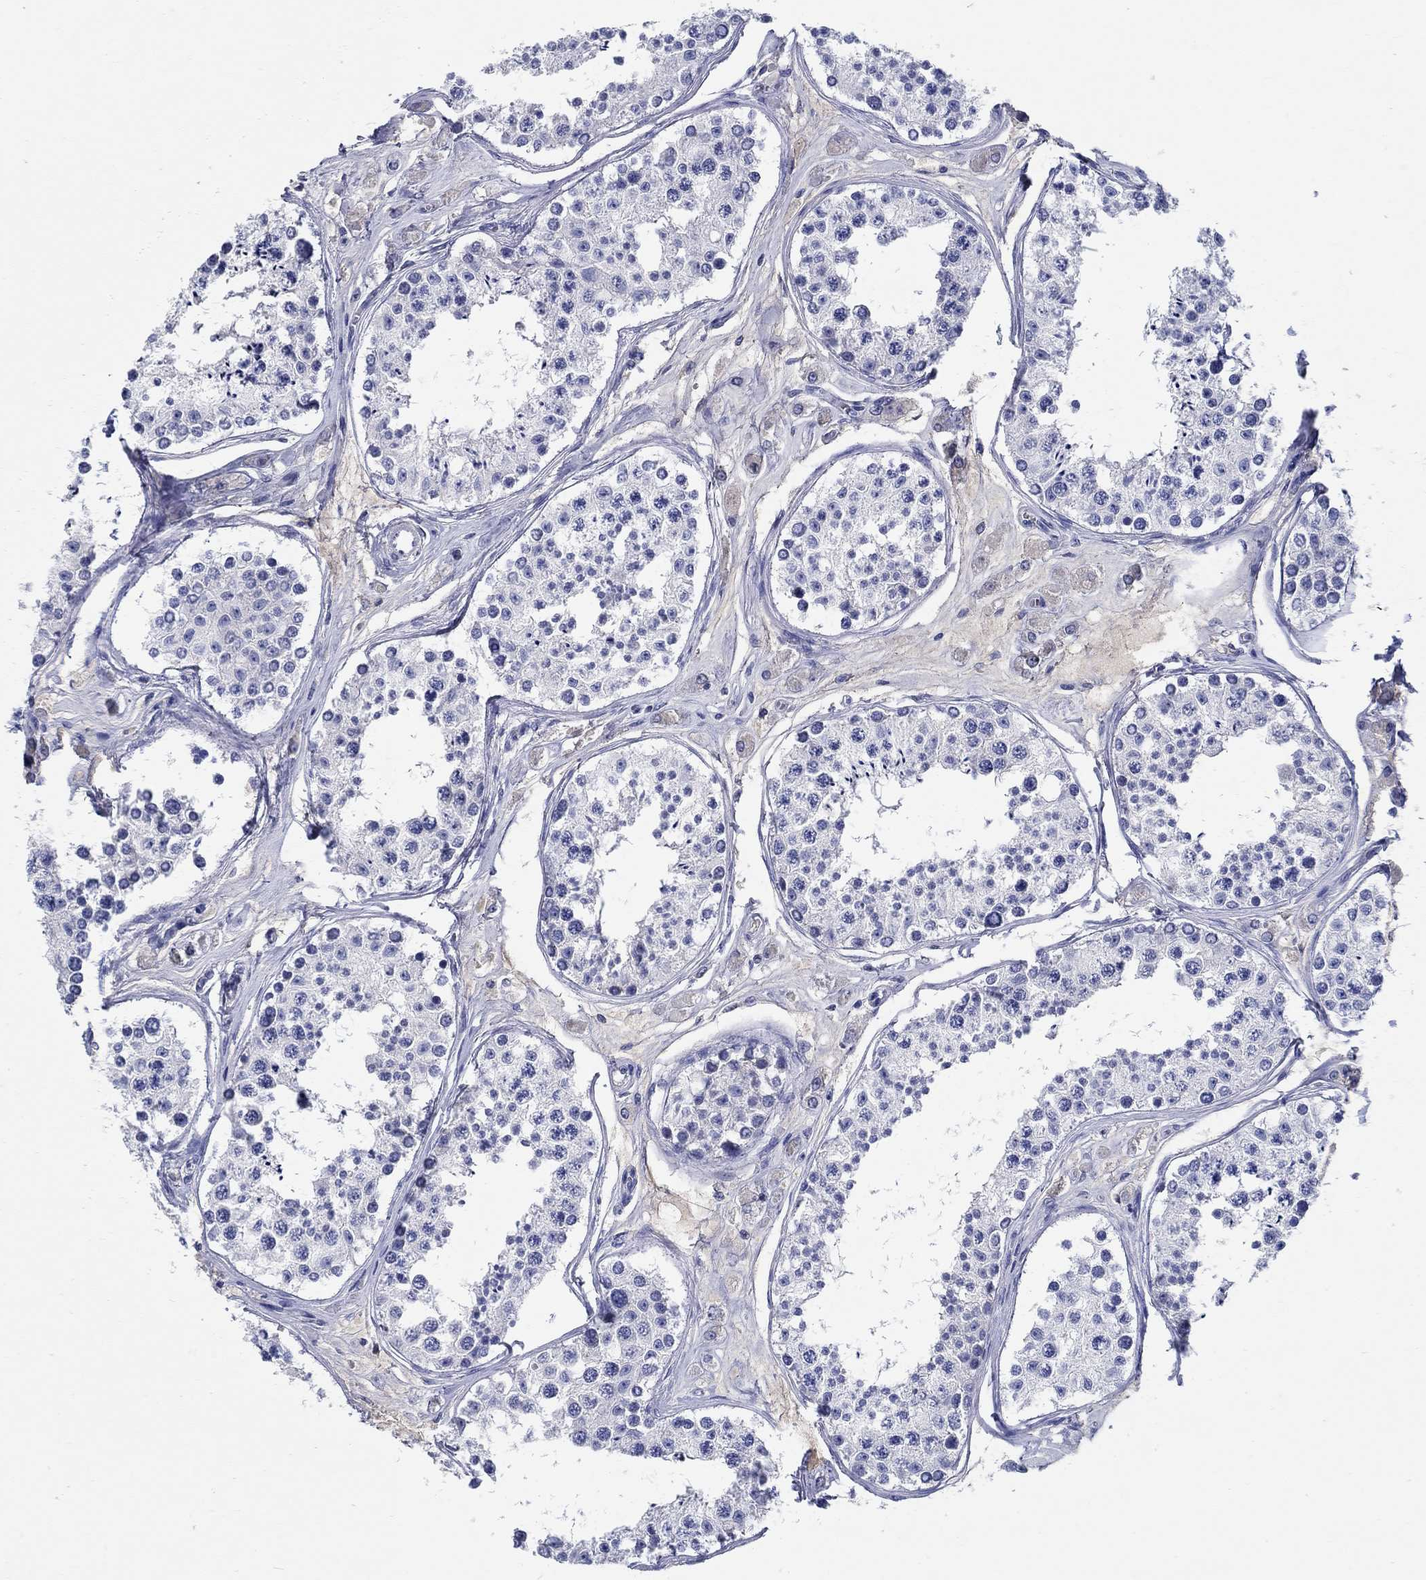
{"staining": {"intensity": "negative", "quantity": "none", "location": "none"}, "tissue": "testis", "cell_type": "Cells in seminiferous ducts", "image_type": "normal", "snomed": [{"axis": "morphology", "description": "Normal tissue, NOS"}, {"axis": "topography", "description": "Testis"}], "caption": "Immunohistochemical staining of benign testis demonstrates no significant positivity in cells in seminiferous ducts. Nuclei are stained in blue.", "gene": "CRYGA", "patient": {"sex": "male", "age": 25}}